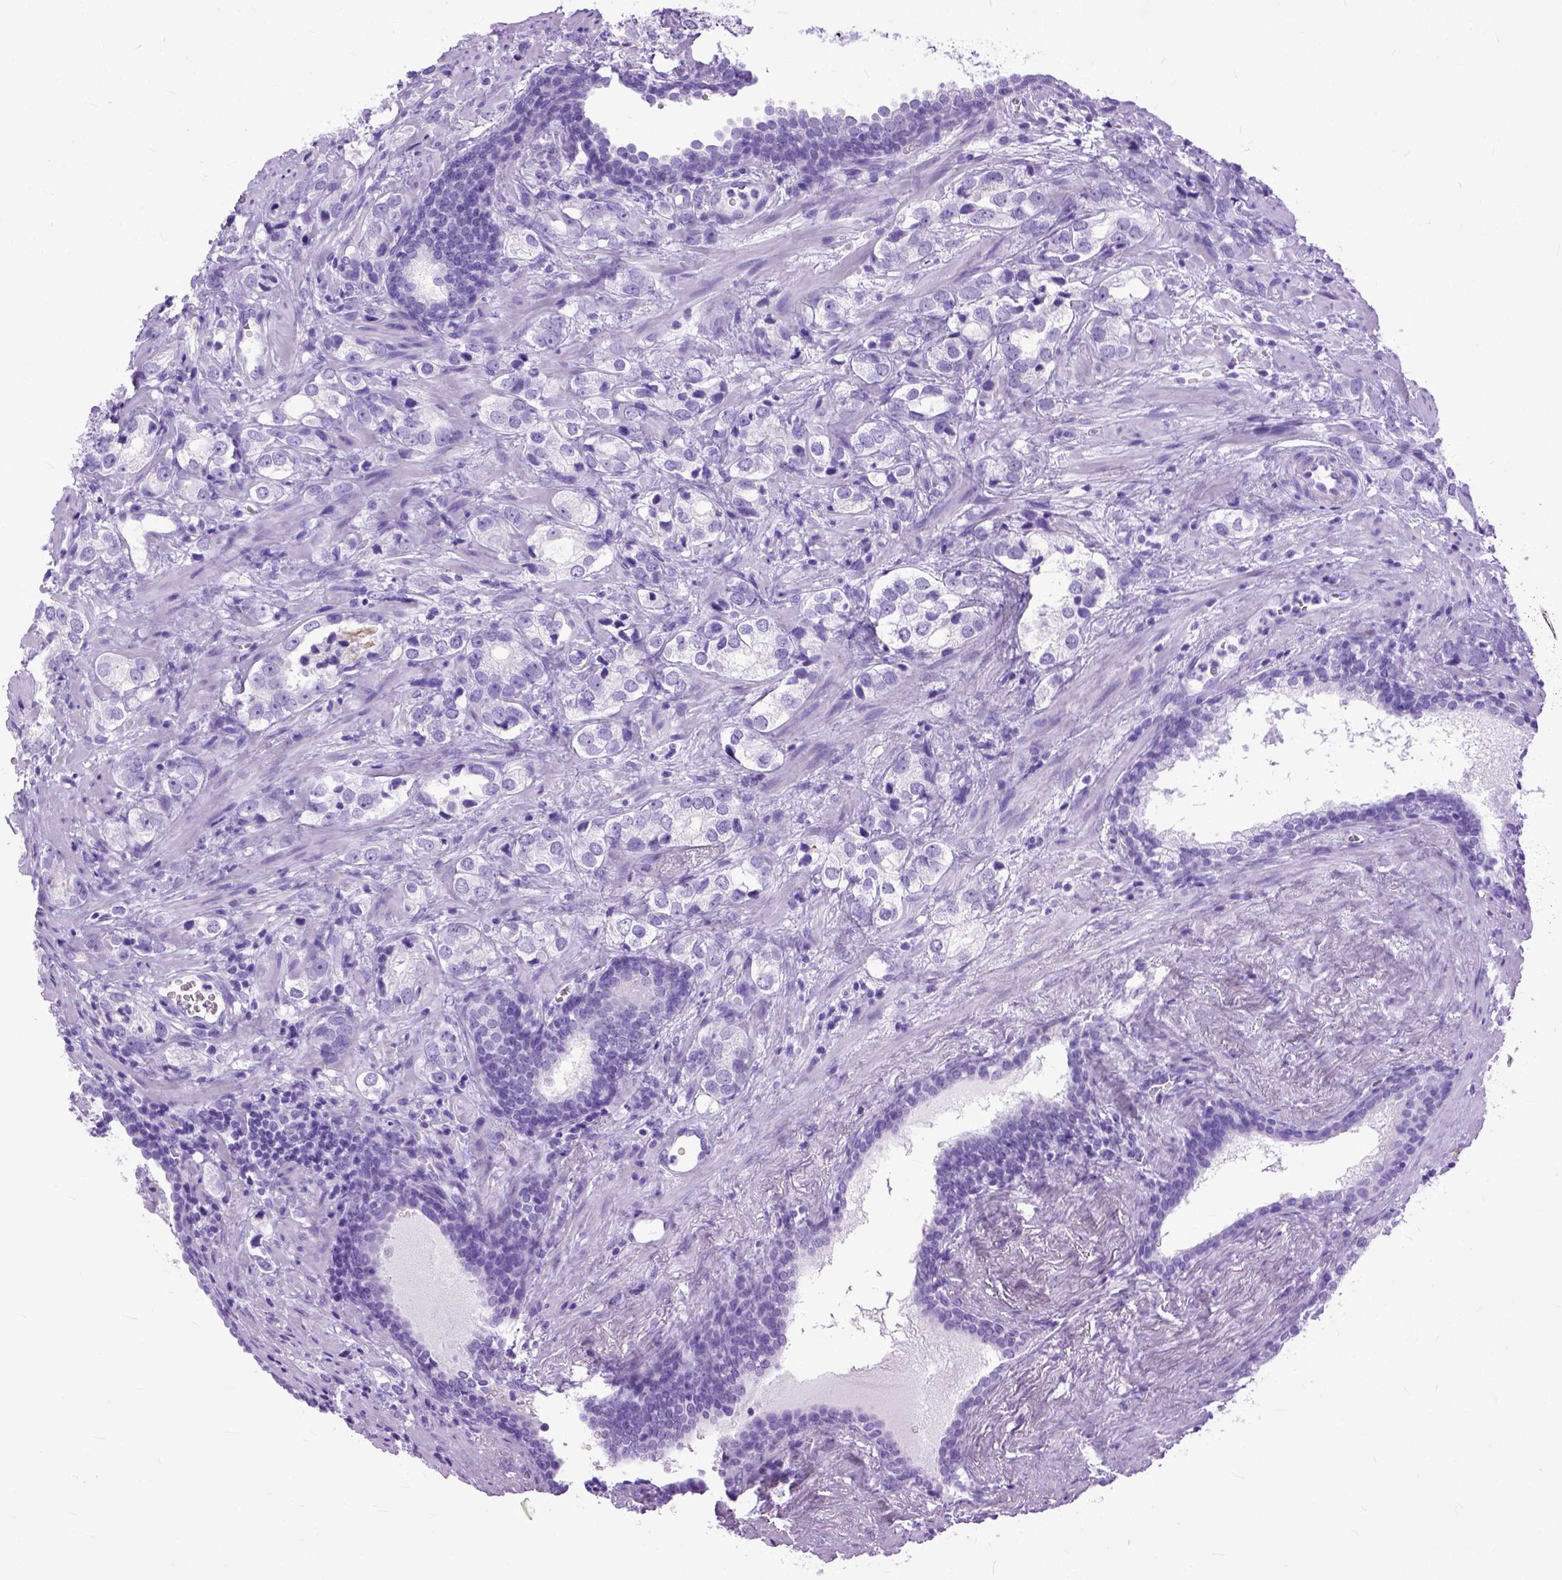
{"staining": {"intensity": "negative", "quantity": "none", "location": "none"}, "tissue": "prostate cancer", "cell_type": "Tumor cells", "image_type": "cancer", "snomed": [{"axis": "morphology", "description": "Adenocarcinoma, NOS"}, {"axis": "topography", "description": "Prostate and seminal vesicle, NOS"}], "caption": "This is an immunohistochemistry photomicrograph of human prostate cancer (adenocarcinoma). There is no expression in tumor cells.", "gene": "GNGT1", "patient": {"sex": "male", "age": 63}}